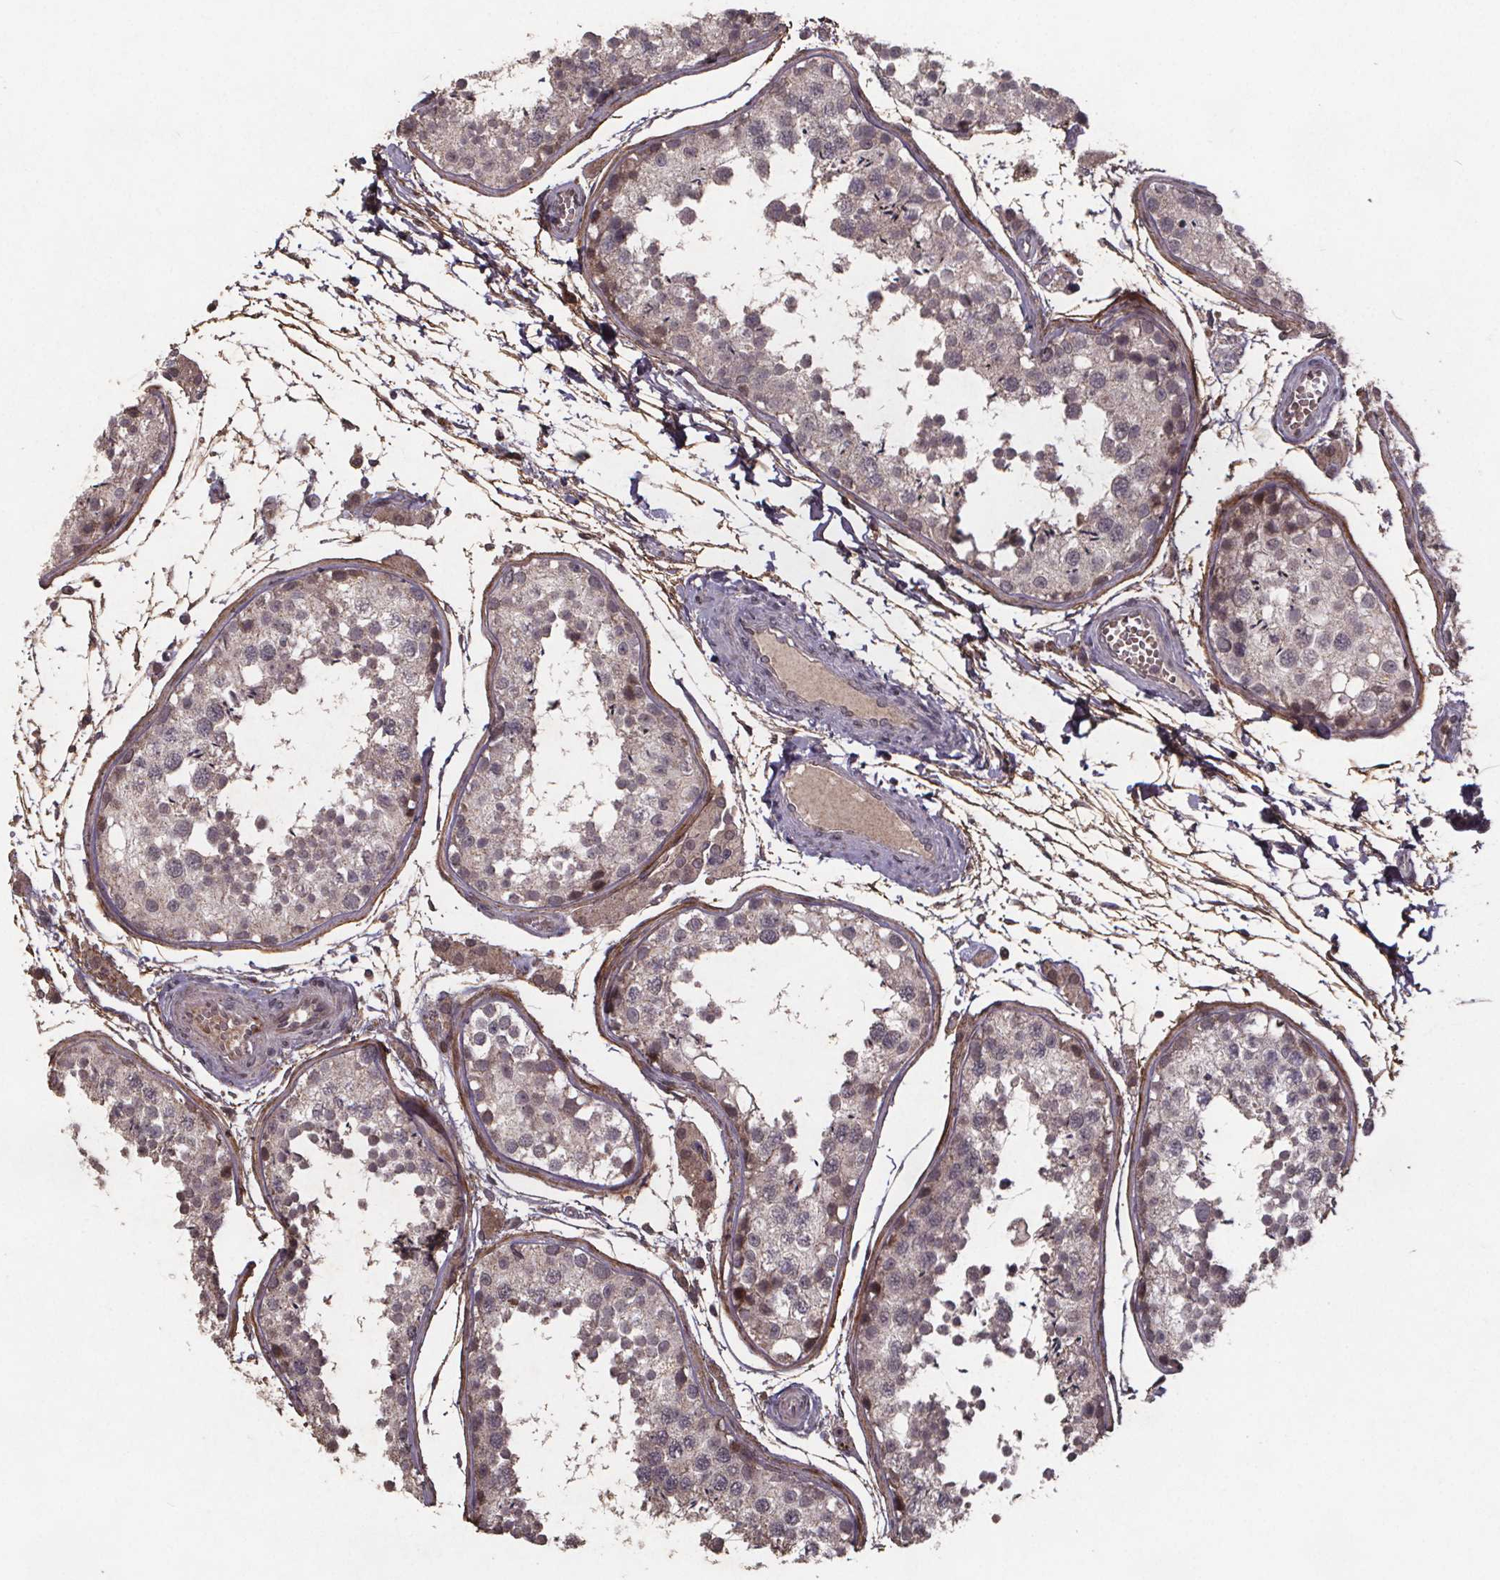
{"staining": {"intensity": "weak", "quantity": "<25%", "location": "cytoplasmic/membranous"}, "tissue": "testis", "cell_type": "Cells in seminiferous ducts", "image_type": "normal", "snomed": [{"axis": "morphology", "description": "Normal tissue, NOS"}, {"axis": "topography", "description": "Testis"}], "caption": "High magnification brightfield microscopy of unremarkable testis stained with DAB (brown) and counterstained with hematoxylin (blue): cells in seminiferous ducts show no significant staining. (IHC, brightfield microscopy, high magnification).", "gene": "GPX3", "patient": {"sex": "male", "age": 29}}